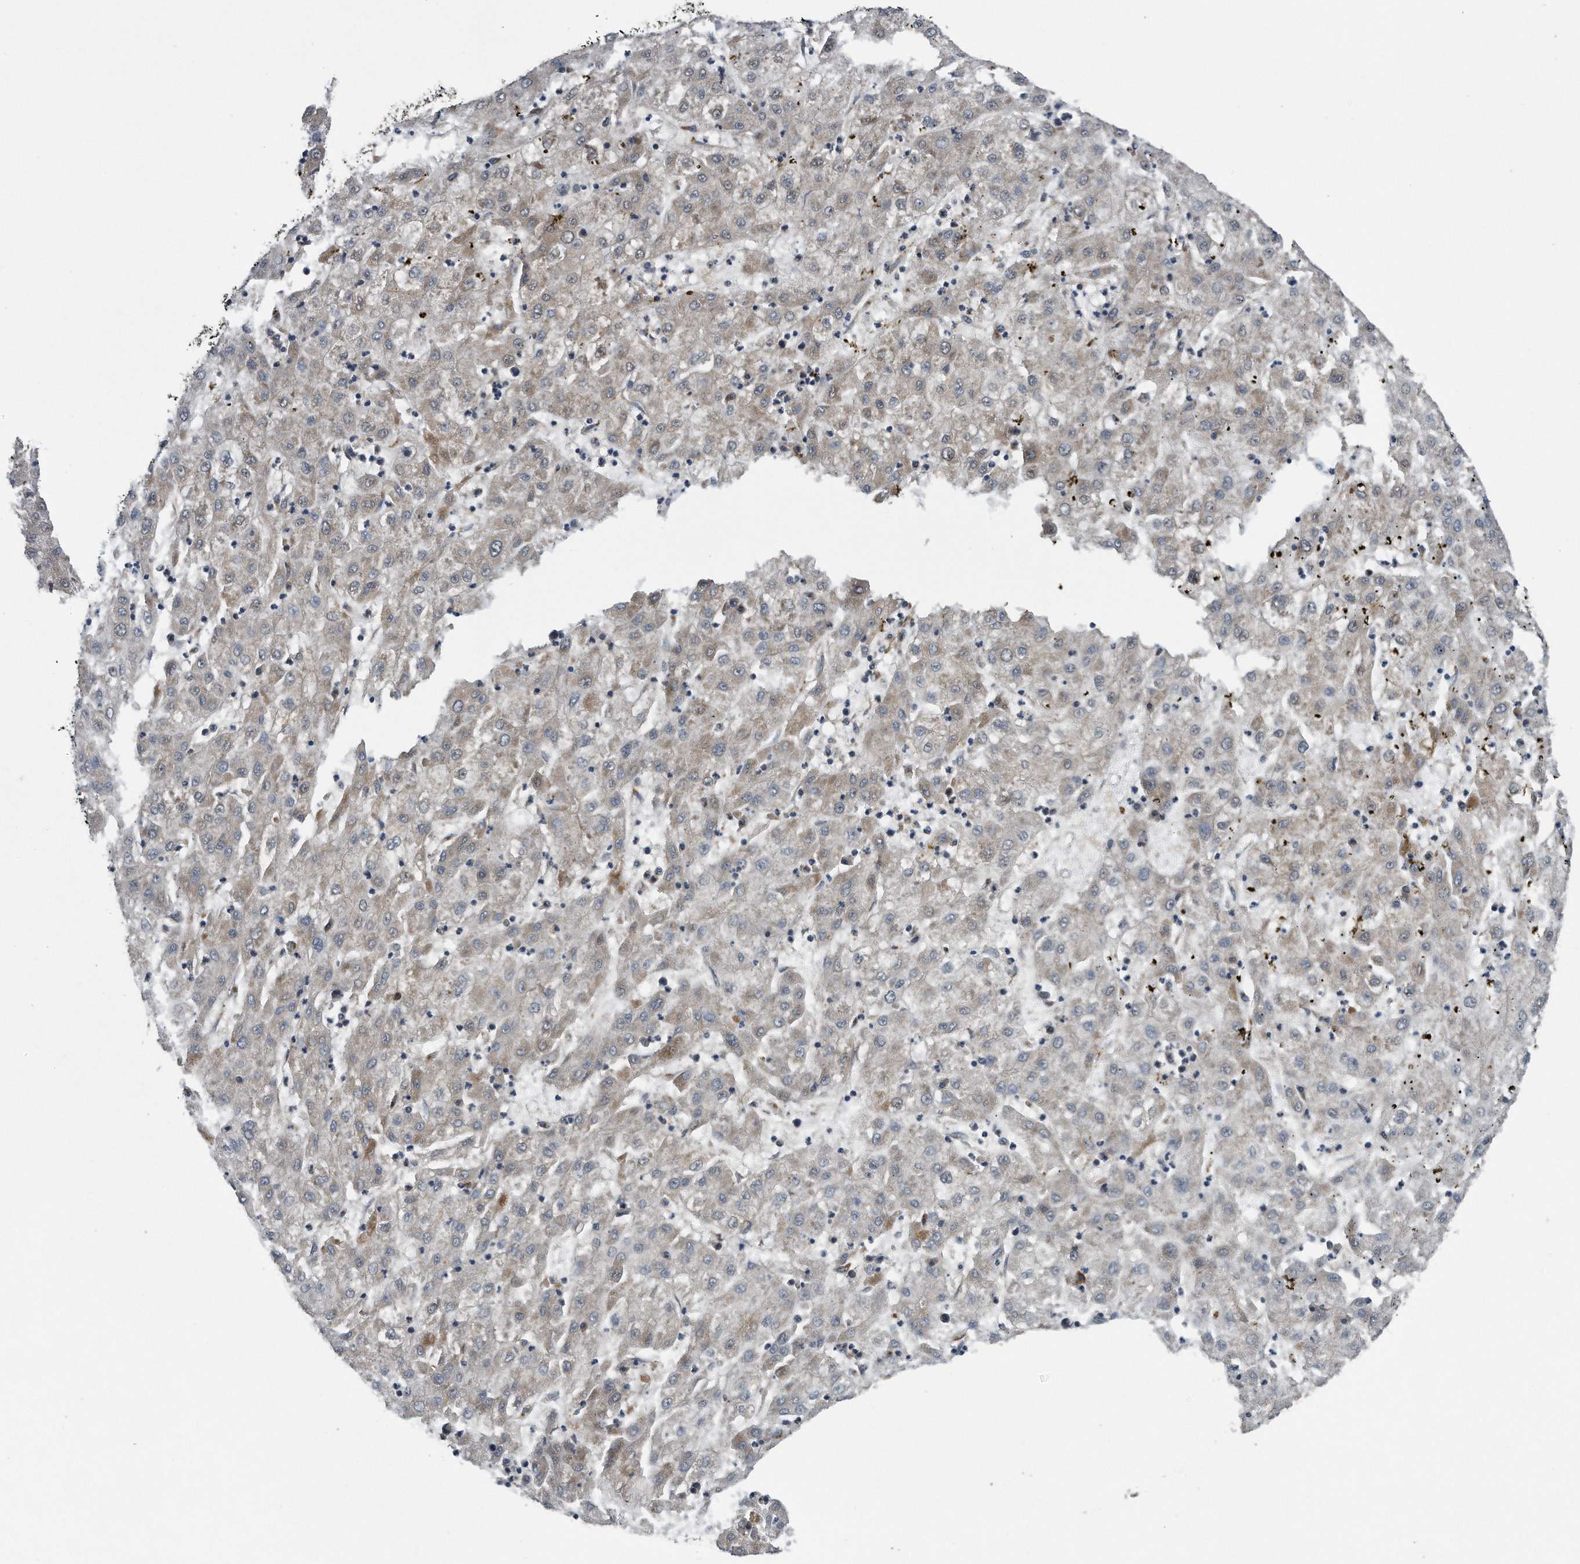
{"staining": {"intensity": "weak", "quantity": ">75%", "location": "cytoplasmic/membranous"}, "tissue": "liver cancer", "cell_type": "Tumor cells", "image_type": "cancer", "snomed": [{"axis": "morphology", "description": "Carcinoma, Hepatocellular, NOS"}, {"axis": "topography", "description": "Liver"}], "caption": "Immunohistochemistry micrograph of neoplastic tissue: human hepatocellular carcinoma (liver) stained using immunohistochemistry (IHC) displays low levels of weak protein expression localized specifically in the cytoplasmic/membranous of tumor cells, appearing as a cytoplasmic/membranous brown color.", "gene": "LYRM4", "patient": {"sex": "male", "age": 72}}